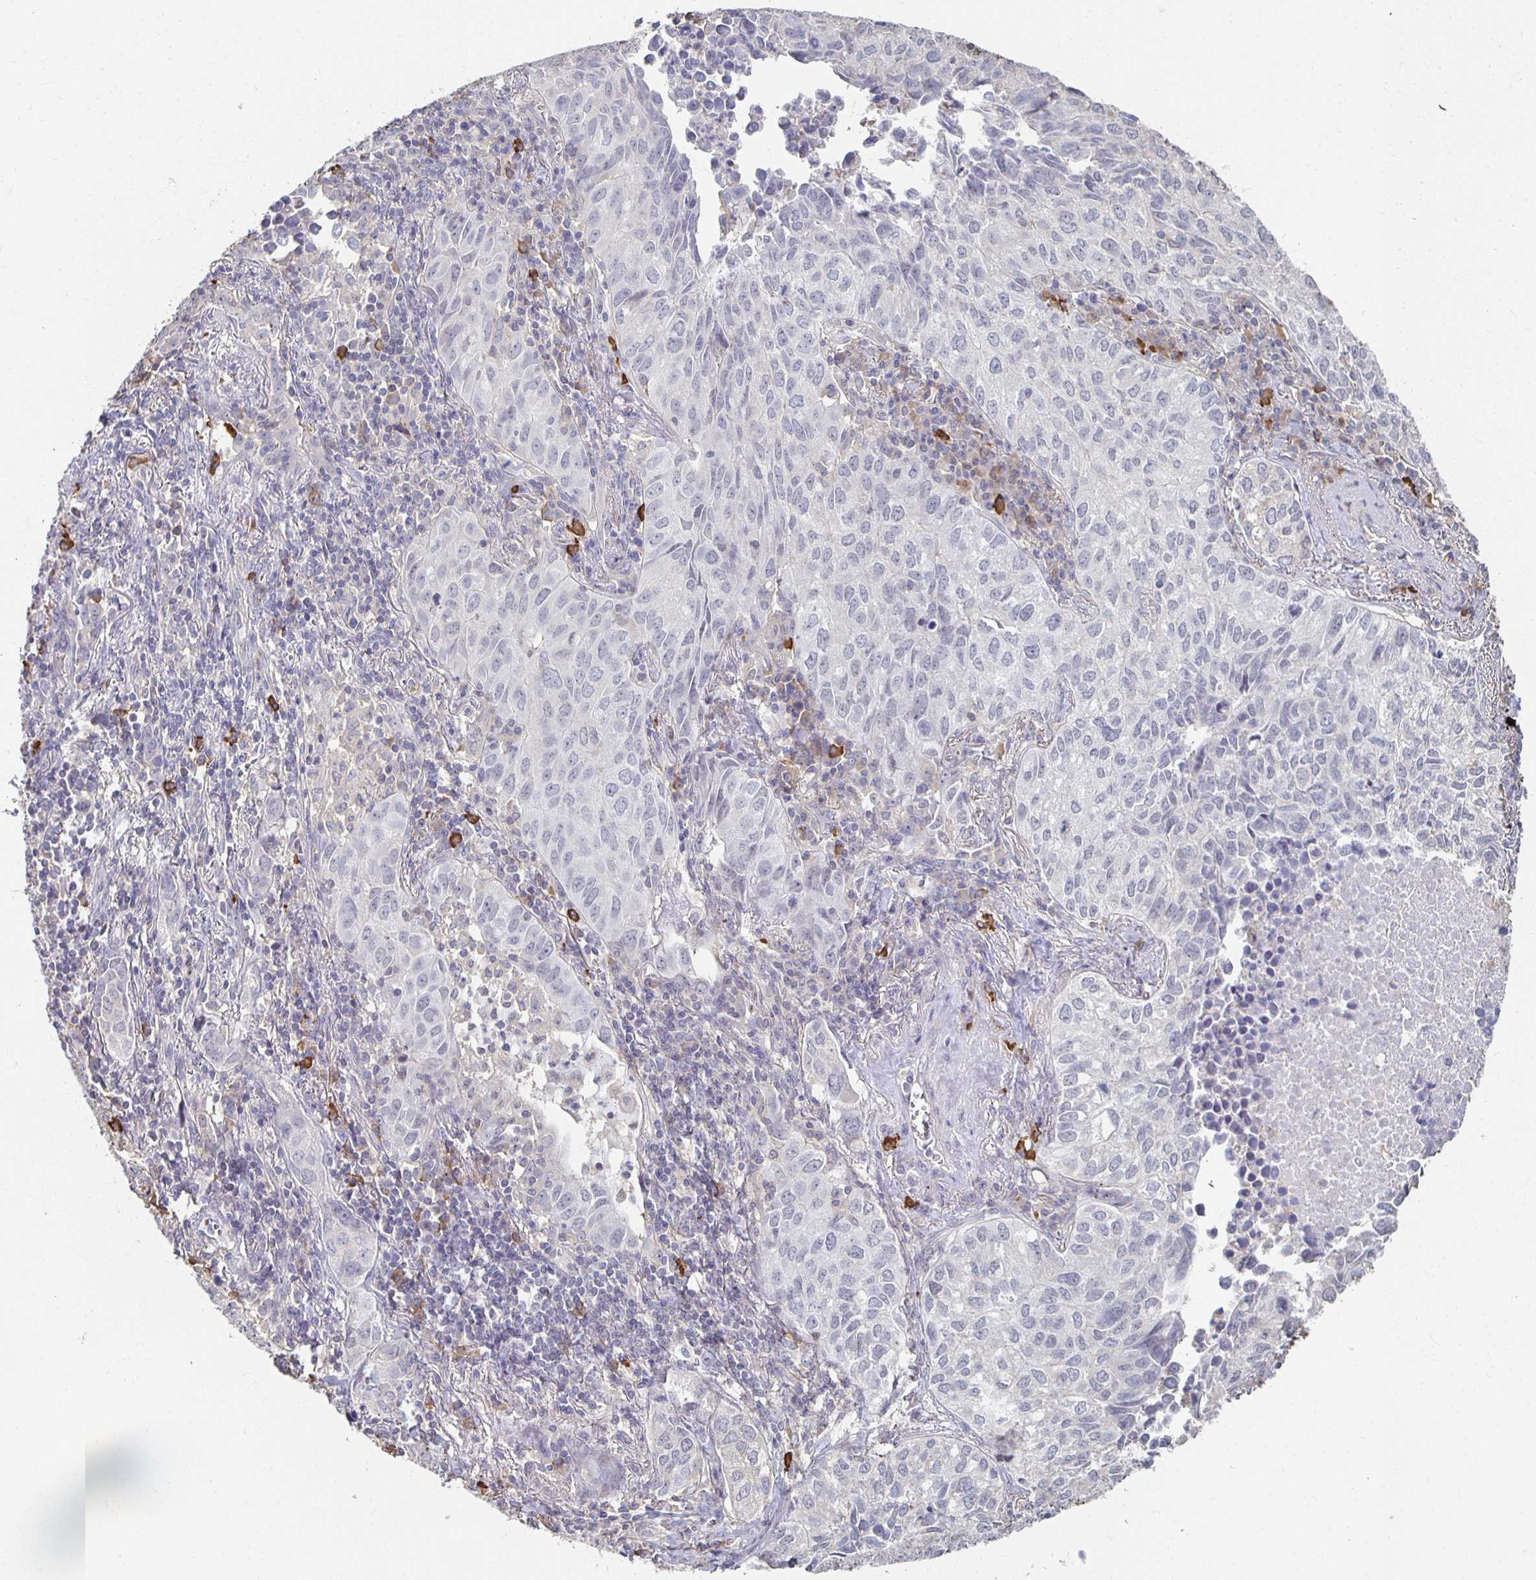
{"staining": {"intensity": "negative", "quantity": "none", "location": "none"}, "tissue": "lung cancer", "cell_type": "Tumor cells", "image_type": "cancer", "snomed": [{"axis": "morphology", "description": "Adenocarcinoma, NOS"}, {"axis": "topography", "description": "Lung"}], "caption": "Immunohistochemistry image of lung adenocarcinoma stained for a protein (brown), which displays no expression in tumor cells.", "gene": "ZNF692", "patient": {"sex": "female", "age": 50}}